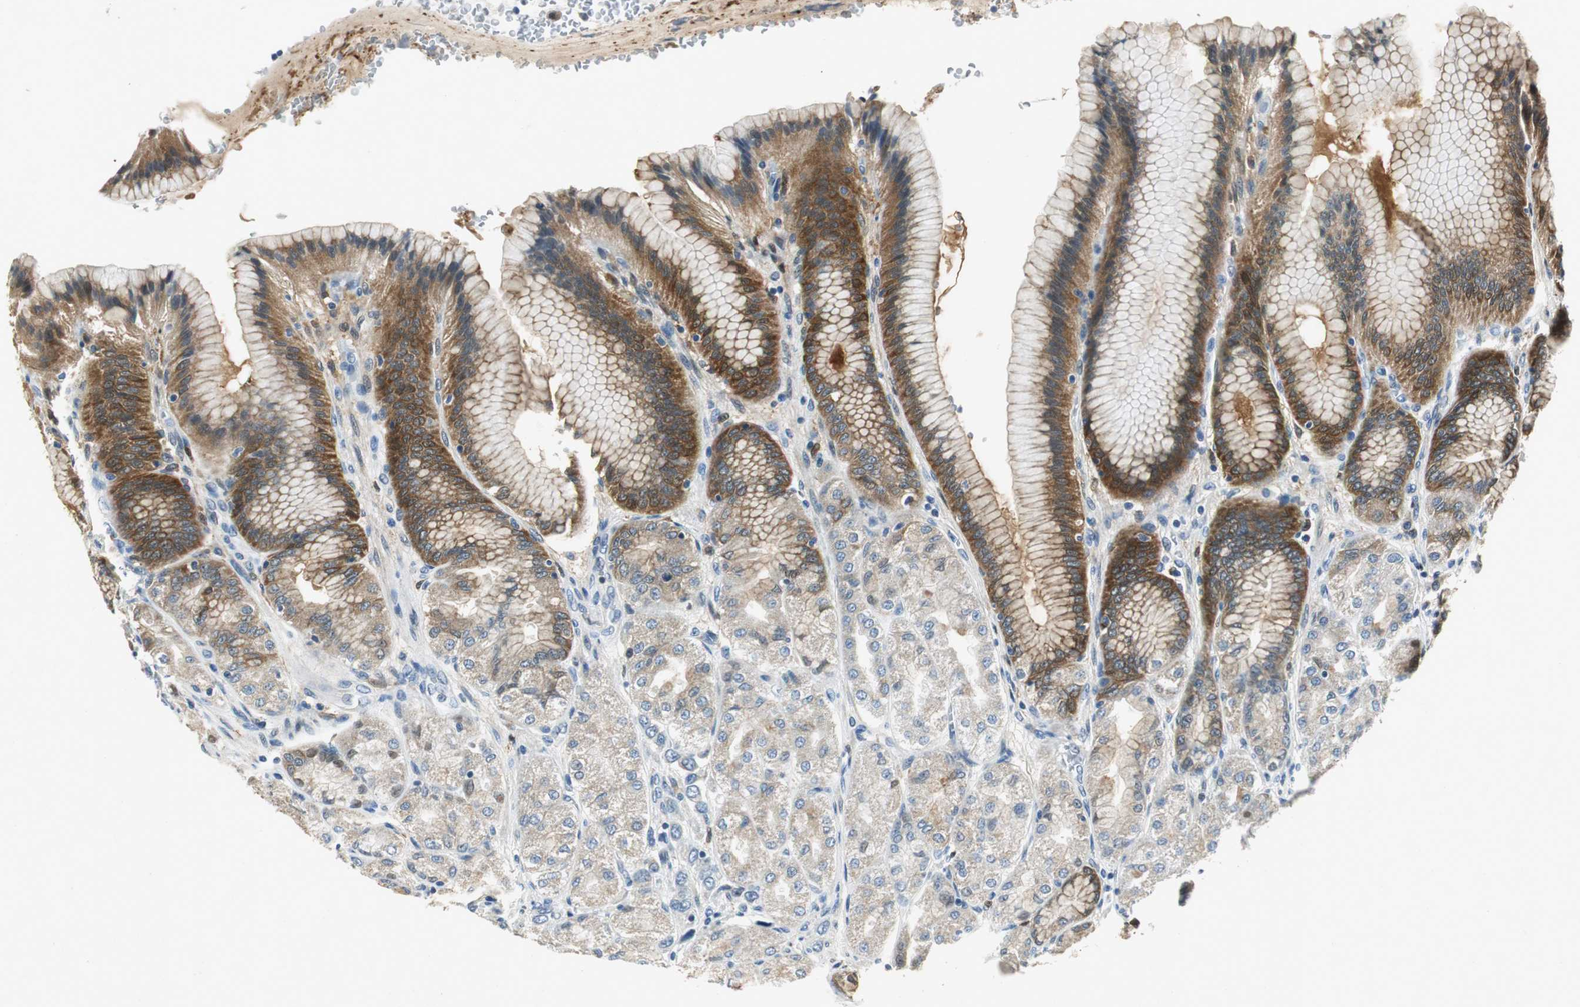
{"staining": {"intensity": "strong", "quantity": "25%-75%", "location": "cytoplasmic/membranous"}, "tissue": "stomach", "cell_type": "Glandular cells", "image_type": "normal", "snomed": [{"axis": "morphology", "description": "Normal tissue, NOS"}, {"axis": "morphology", "description": "Adenocarcinoma, NOS"}, {"axis": "topography", "description": "Stomach"}, {"axis": "topography", "description": "Stomach, lower"}], "caption": "Stomach stained with a brown dye exhibits strong cytoplasmic/membranous positive staining in approximately 25%-75% of glandular cells.", "gene": "ME1", "patient": {"sex": "female", "age": 65}}